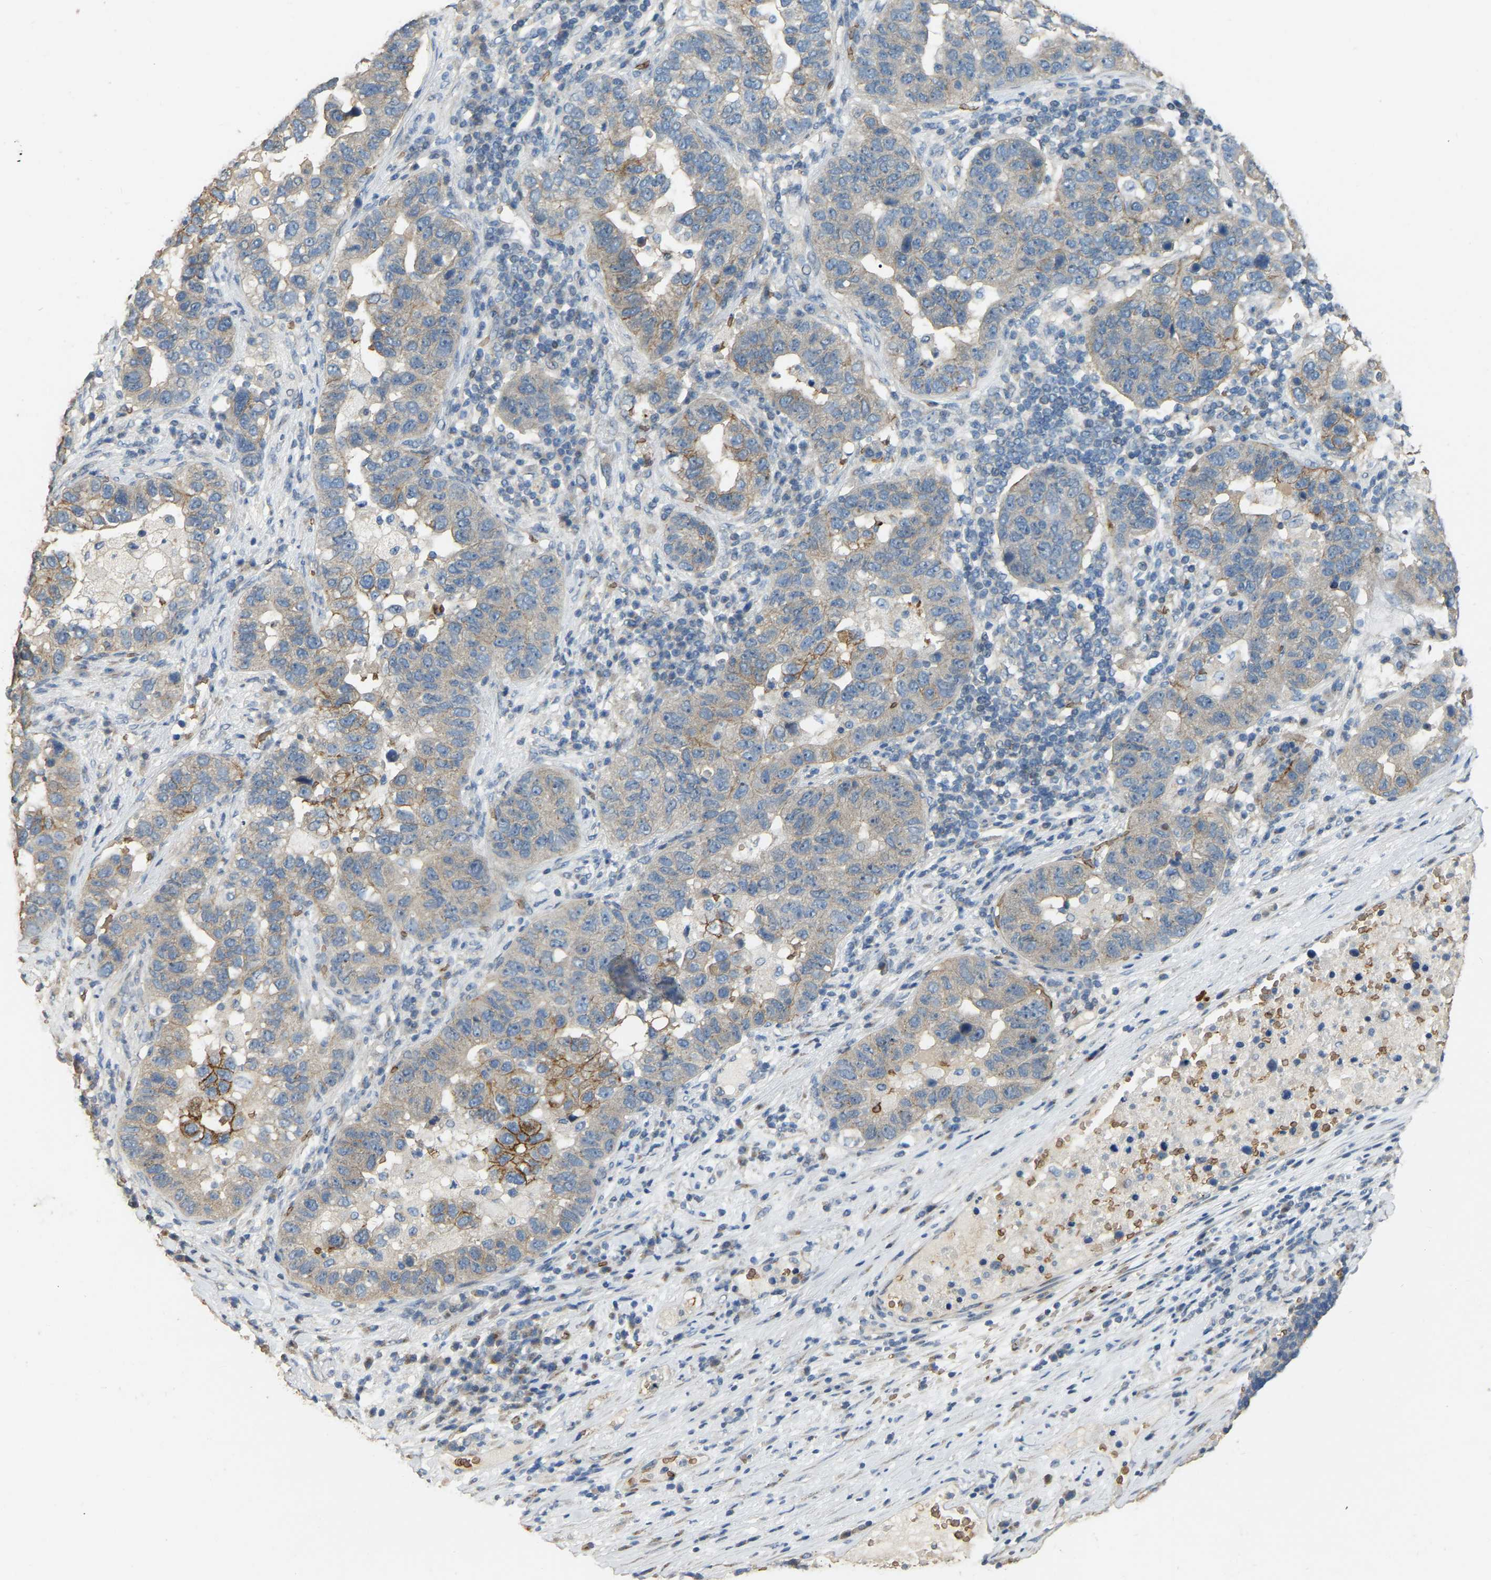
{"staining": {"intensity": "moderate", "quantity": "<25%", "location": "cytoplasmic/membranous"}, "tissue": "pancreatic cancer", "cell_type": "Tumor cells", "image_type": "cancer", "snomed": [{"axis": "morphology", "description": "Adenocarcinoma, NOS"}, {"axis": "topography", "description": "Pancreas"}], "caption": "High-power microscopy captured an immunohistochemistry (IHC) micrograph of pancreatic cancer (adenocarcinoma), revealing moderate cytoplasmic/membranous expression in approximately <25% of tumor cells.", "gene": "CFAP298", "patient": {"sex": "female", "age": 61}}